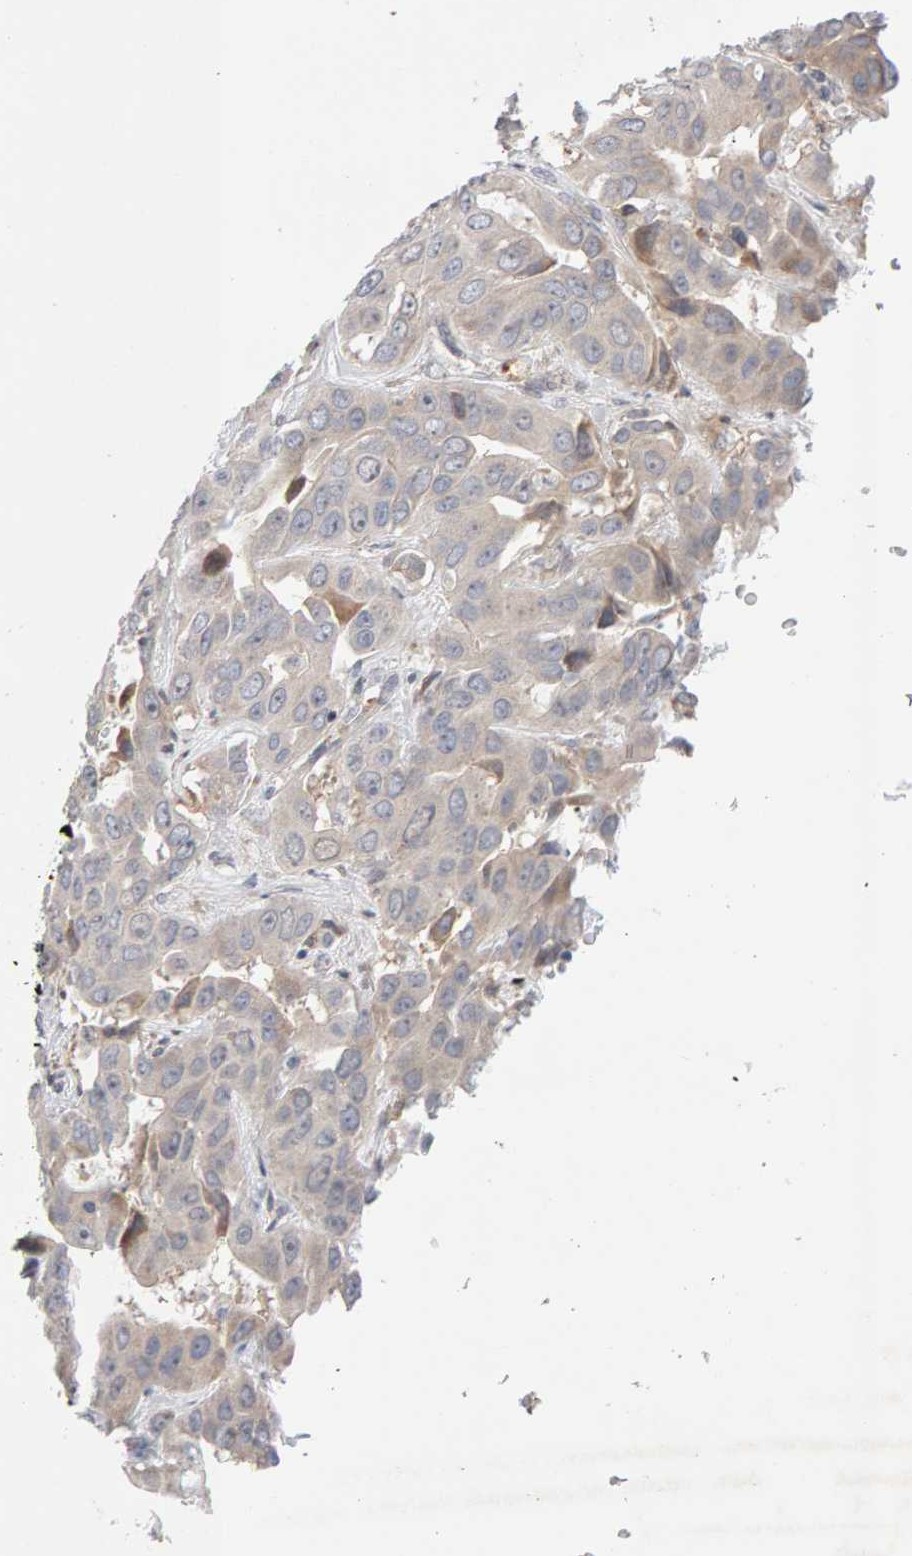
{"staining": {"intensity": "weak", "quantity": "<25%", "location": "cytoplasmic/membranous"}, "tissue": "liver cancer", "cell_type": "Tumor cells", "image_type": "cancer", "snomed": [{"axis": "morphology", "description": "Cholangiocarcinoma"}, {"axis": "topography", "description": "Liver"}], "caption": "Immunohistochemistry image of neoplastic tissue: liver cancer stained with DAB (3,3'-diaminobenzidine) shows no significant protein expression in tumor cells. (Brightfield microscopy of DAB immunohistochemistry at high magnification).", "gene": "LZTS1", "patient": {"sex": "female", "age": 52}}